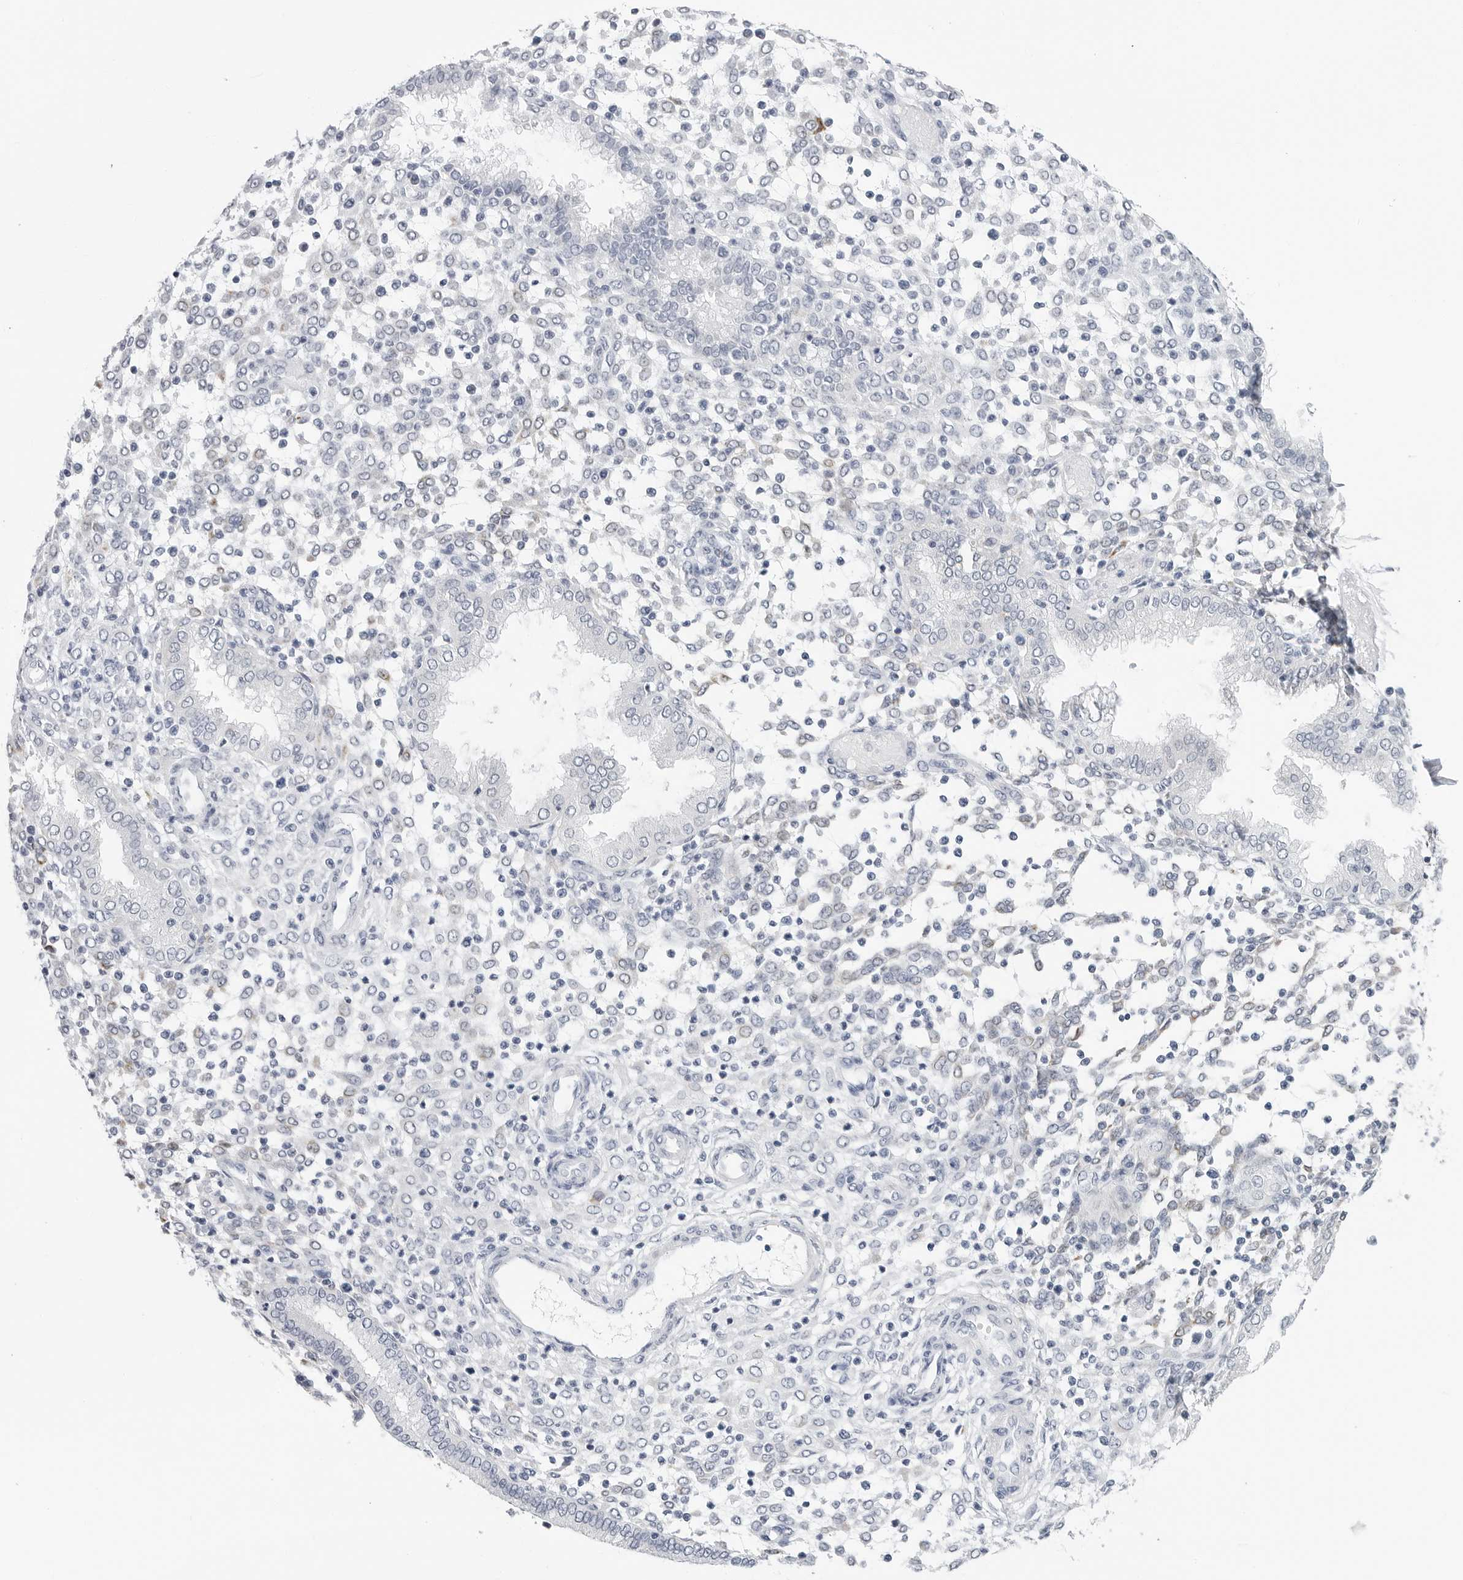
{"staining": {"intensity": "negative", "quantity": "none", "location": "none"}, "tissue": "endometrium", "cell_type": "Cells in endometrial stroma", "image_type": "normal", "snomed": [{"axis": "morphology", "description": "Normal tissue, NOS"}, {"axis": "topography", "description": "Endometrium"}], "caption": "Immunohistochemistry (IHC) histopathology image of unremarkable endometrium stained for a protein (brown), which displays no expression in cells in endometrial stroma. (Stains: DAB IHC with hematoxylin counter stain, Microscopy: brightfield microscopy at high magnification).", "gene": "HSPB7", "patient": {"sex": "female", "age": 53}}